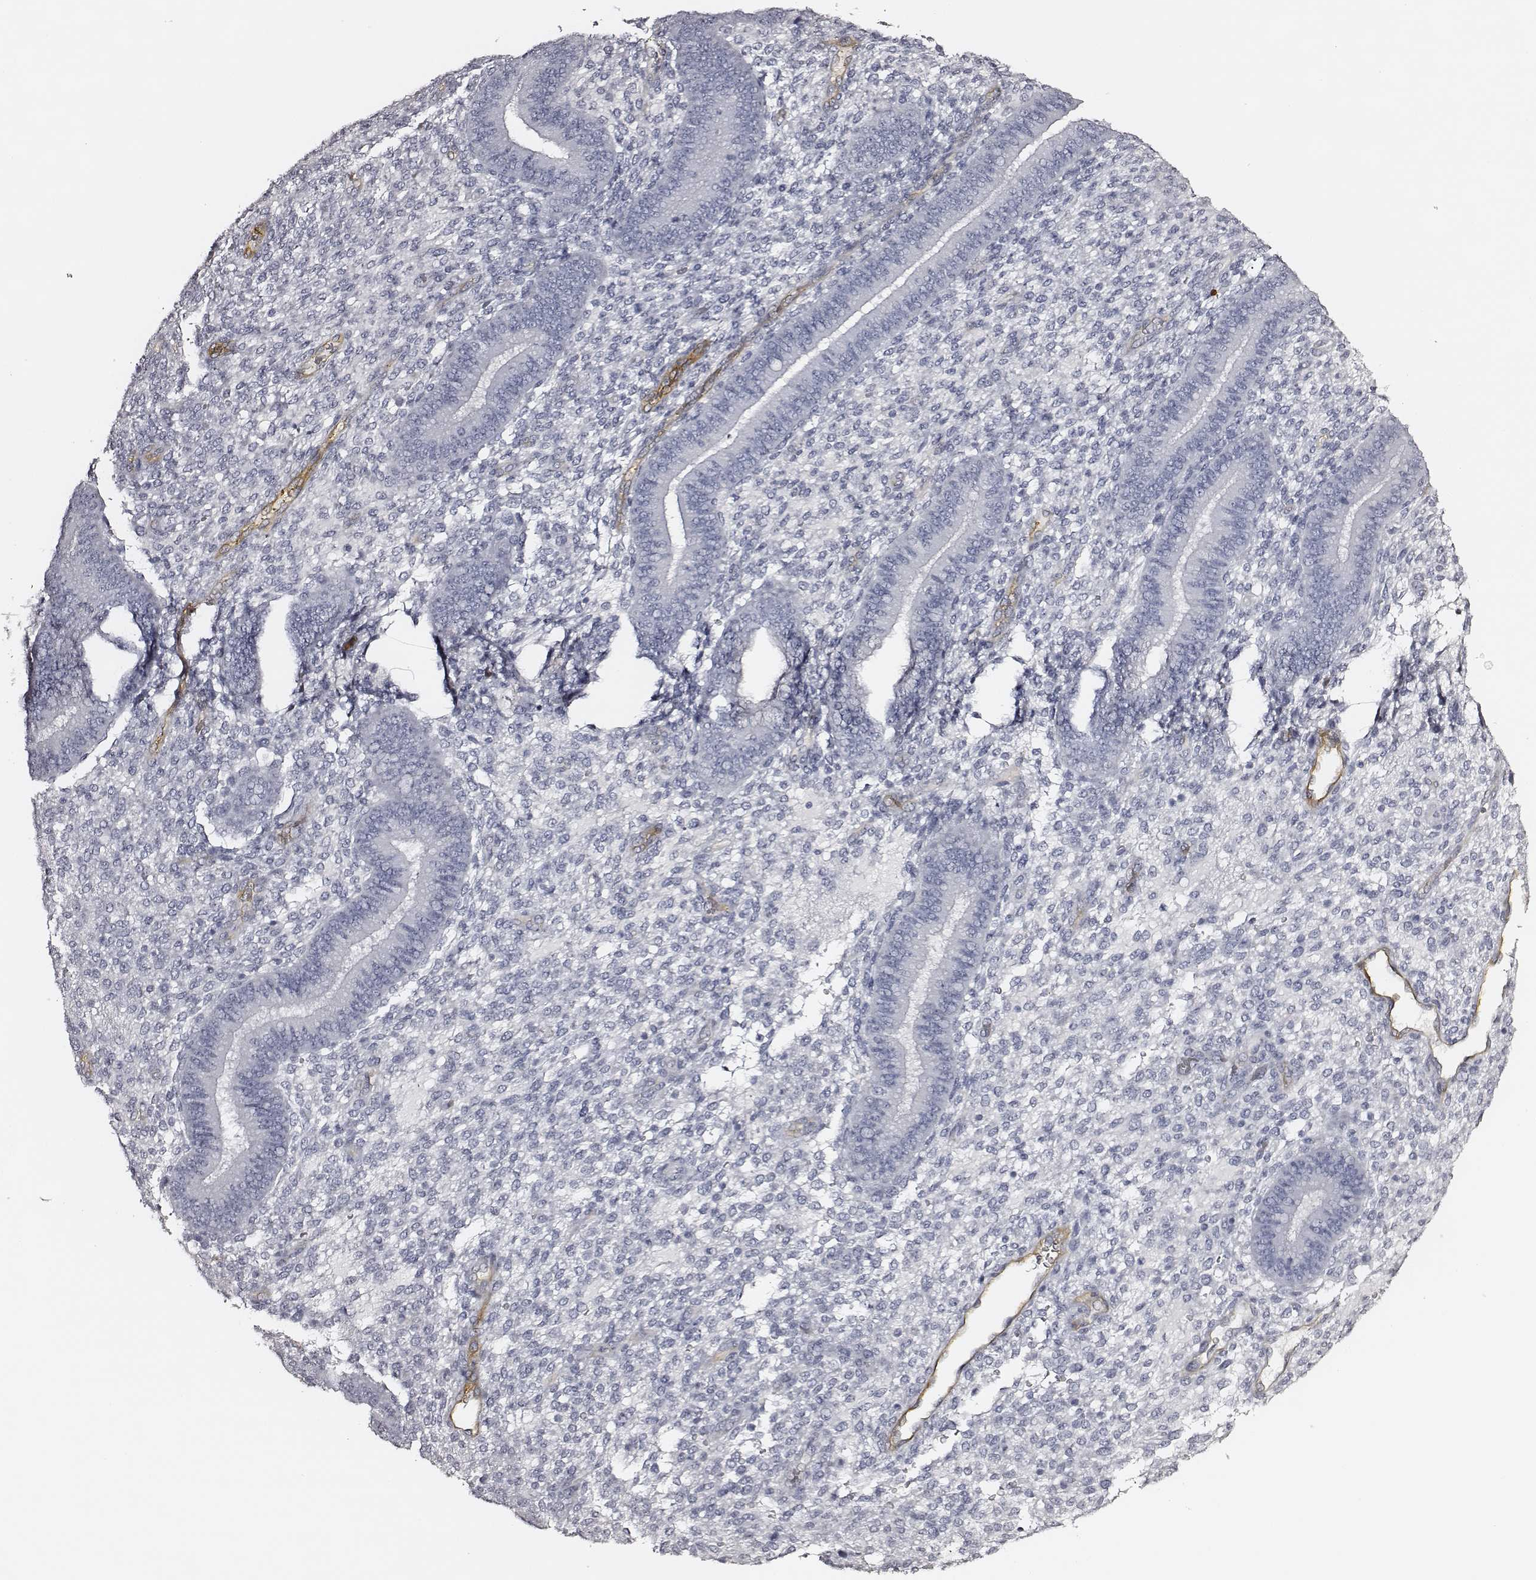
{"staining": {"intensity": "negative", "quantity": "none", "location": "none"}, "tissue": "endometrium", "cell_type": "Cells in endometrial stroma", "image_type": "normal", "snomed": [{"axis": "morphology", "description": "Normal tissue, NOS"}, {"axis": "topography", "description": "Endometrium"}], "caption": "This is an immunohistochemistry image of benign endometrium. There is no positivity in cells in endometrial stroma.", "gene": "DPEP1", "patient": {"sex": "female", "age": 39}}